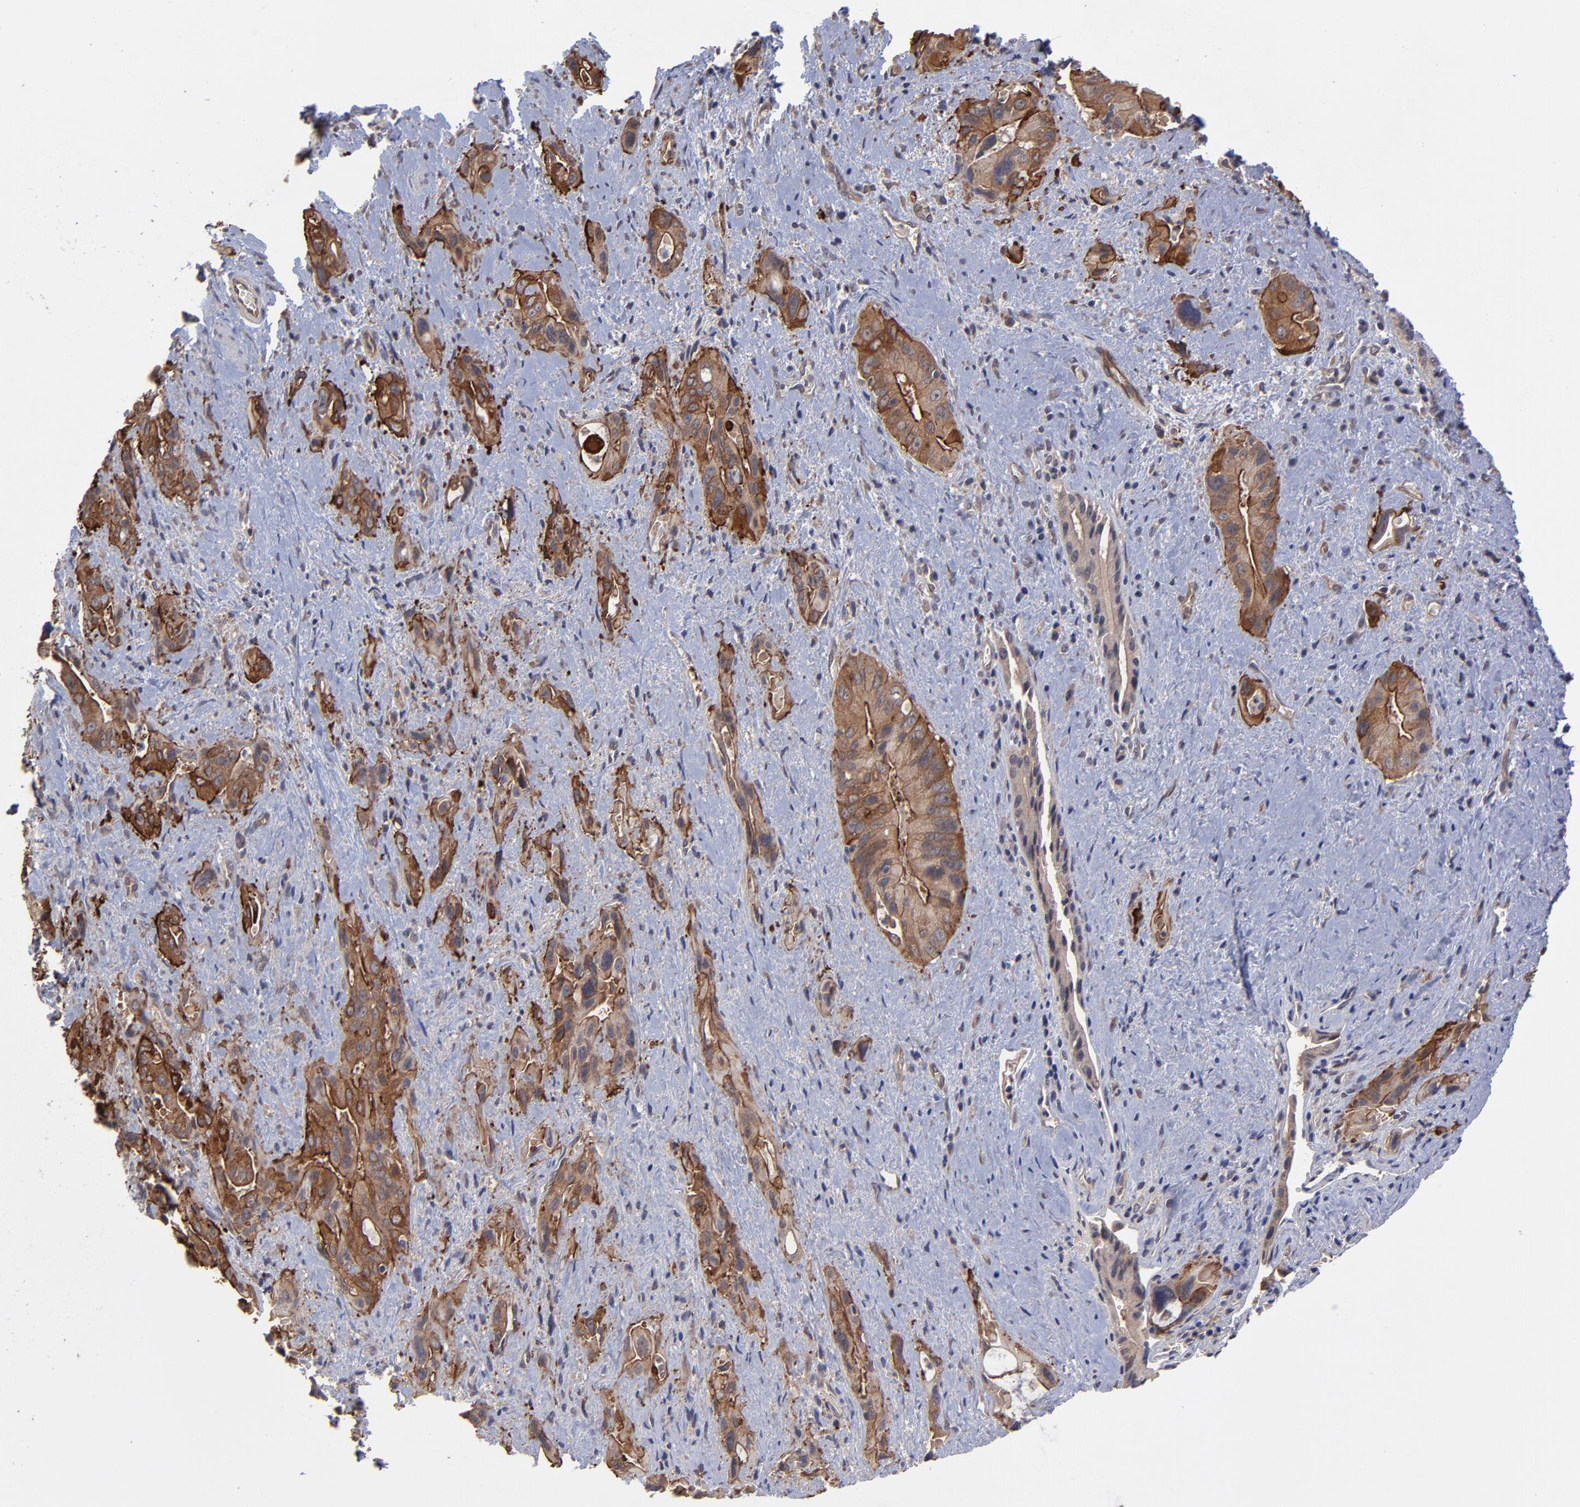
{"staining": {"intensity": "strong", "quantity": ">75%", "location": "cytoplasmic/membranous"}, "tissue": "pancreatic cancer", "cell_type": "Tumor cells", "image_type": "cancer", "snomed": [{"axis": "morphology", "description": "Adenocarcinoma, NOS"}, {"axis": "topography", "description": "Pancreas"}], "caption": "A histopathology image of human pancreatic cancer stained for a protein reveals strong cytoplasmic/membranous brown staining in tumor cells.", "gene": "ZNF780B", "patient": {"sex": "male", "age": 77}}